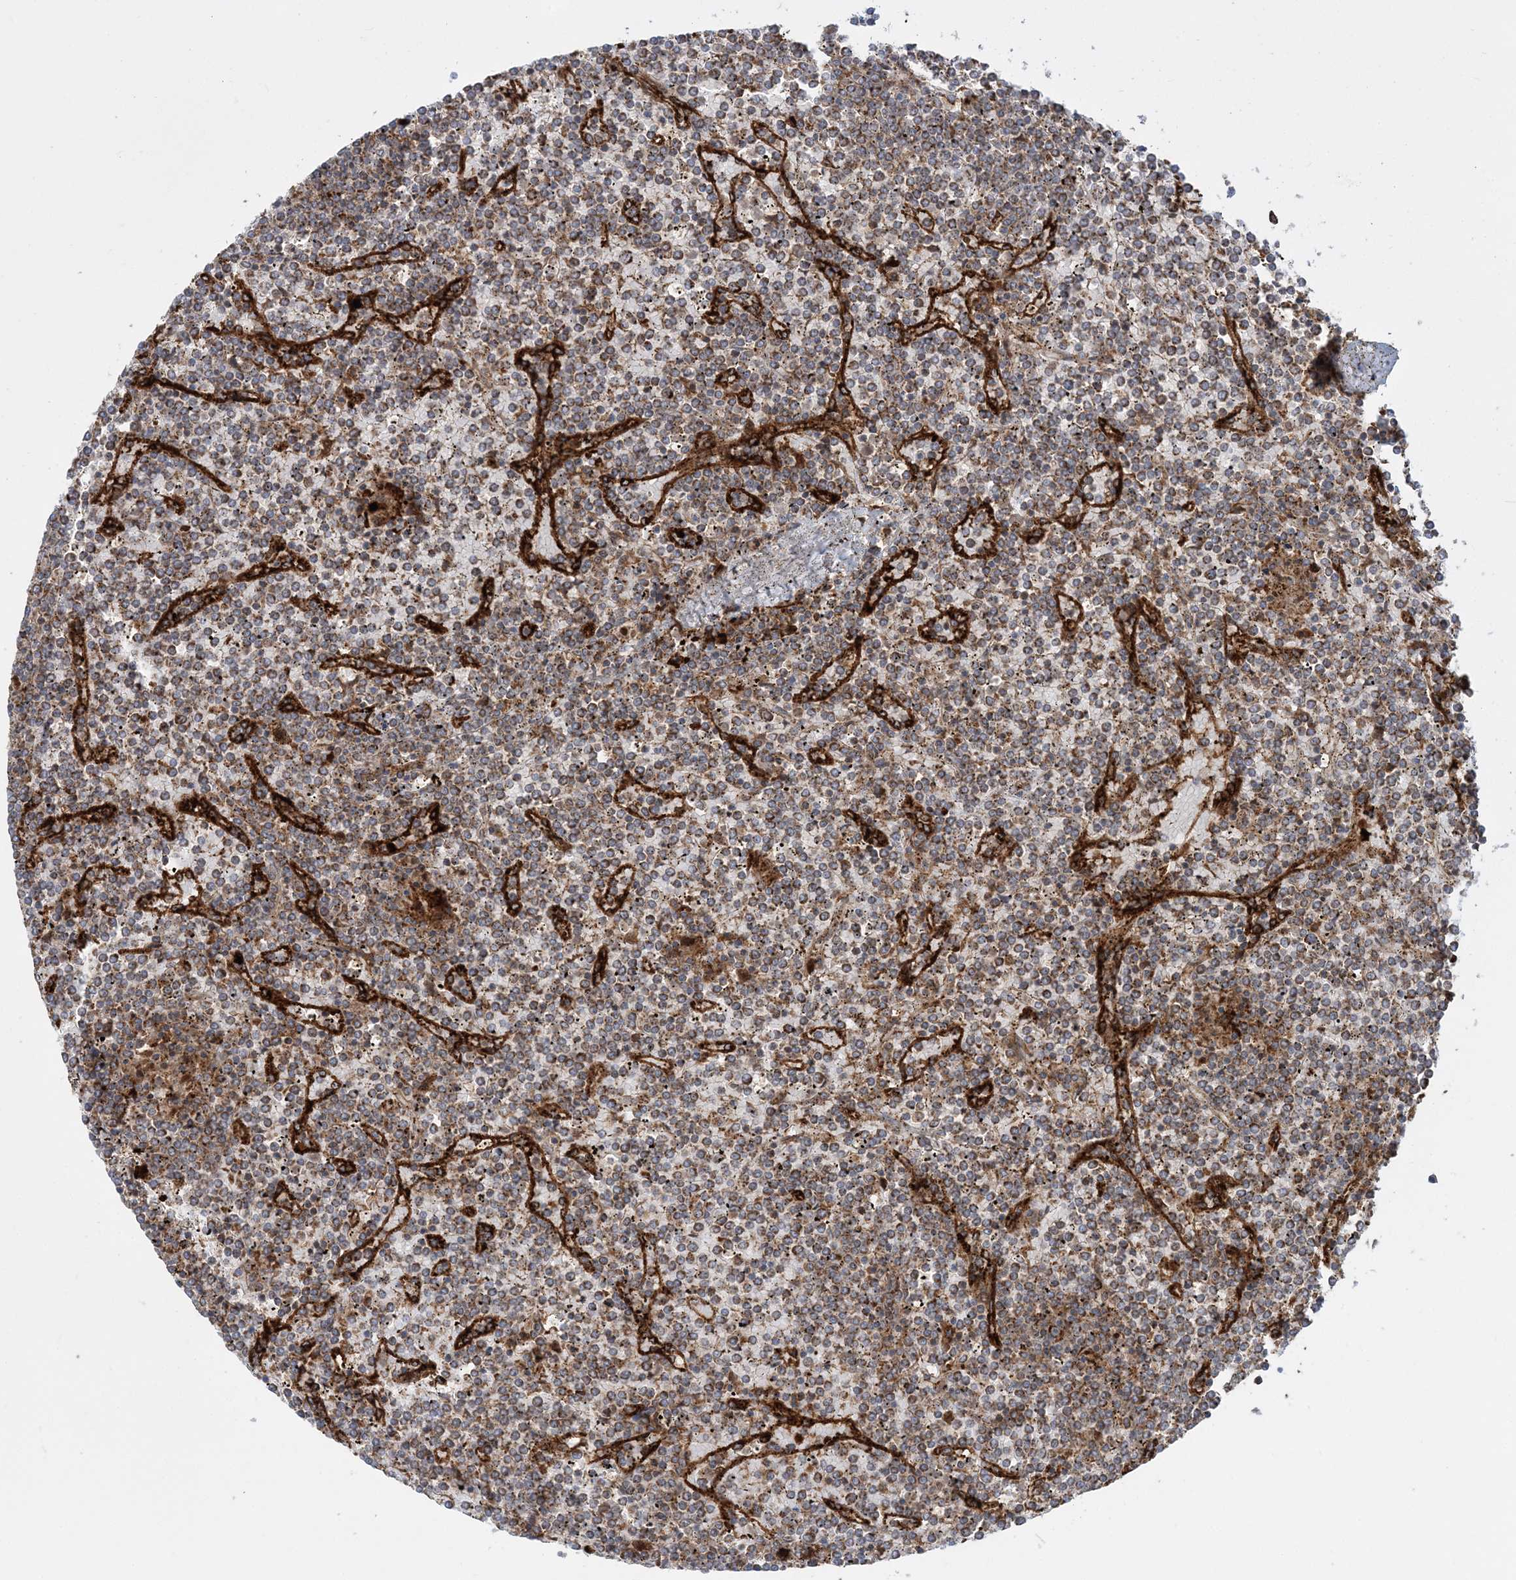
{"staining": {"intensity": "moderate", "quantity": ">75%", "location": "cytoplasmic/membranous"}, "tissue": "lymphoma", "cell_type": "Tumor cells", "image_type": "cancer", "snomed": [{"axis": "morphology", "description": "Malignant lymphoma, non-Hodgkin's type, Low grade"}, {"axis": "topography", "description": "Spleen"}], "caption": "Lymphoma was stained to show a protein in brown. There is medium levels of moderate cytoplasmic/membranous positivity in approximately >75% of tumor cells. (Brightfield microscopy of DAB IHC at high magnification).", "gene": "LRPPRC", "patient": {"sex": "female", "age": 19}}